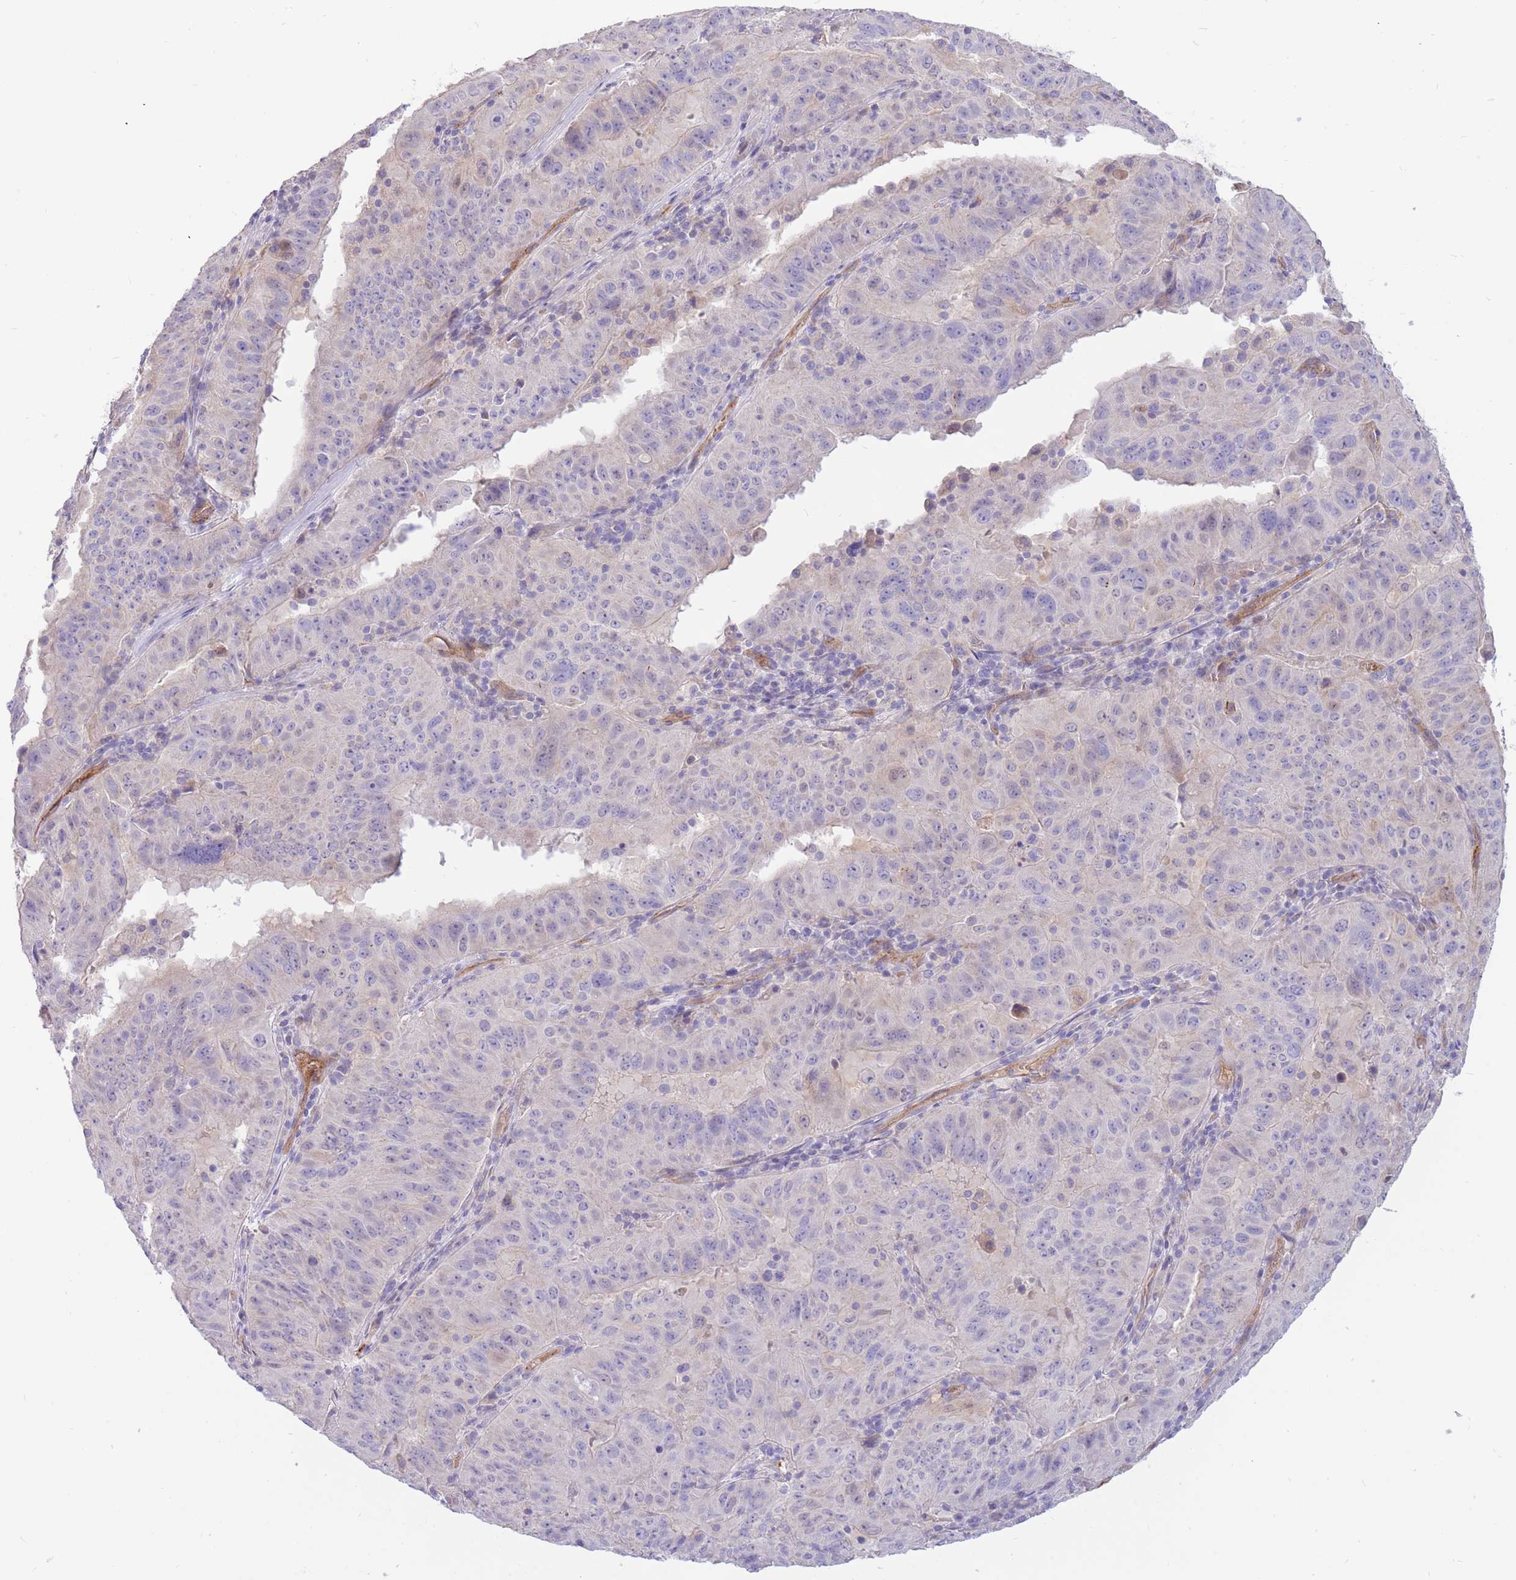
{"staining": {"intensity": "negative", "quantity": "none", "location": "none"}, "tissue": "pancreatic cancer", "cell_type": "Tumor cells", "image_type": "cancer", "snomed": [{"axis": "morphology", "description": "Adenocarcinoma, NOS"}, {"axis": "topography", "description": "Pancreas"}], "caption": "A micrograph of adenocarcinoma (pancreatic) stained for a protein reveals no brown staining in tumor cells.", "gene": "SULT1A1", "patient": {"sex": "male", "age": 63}}